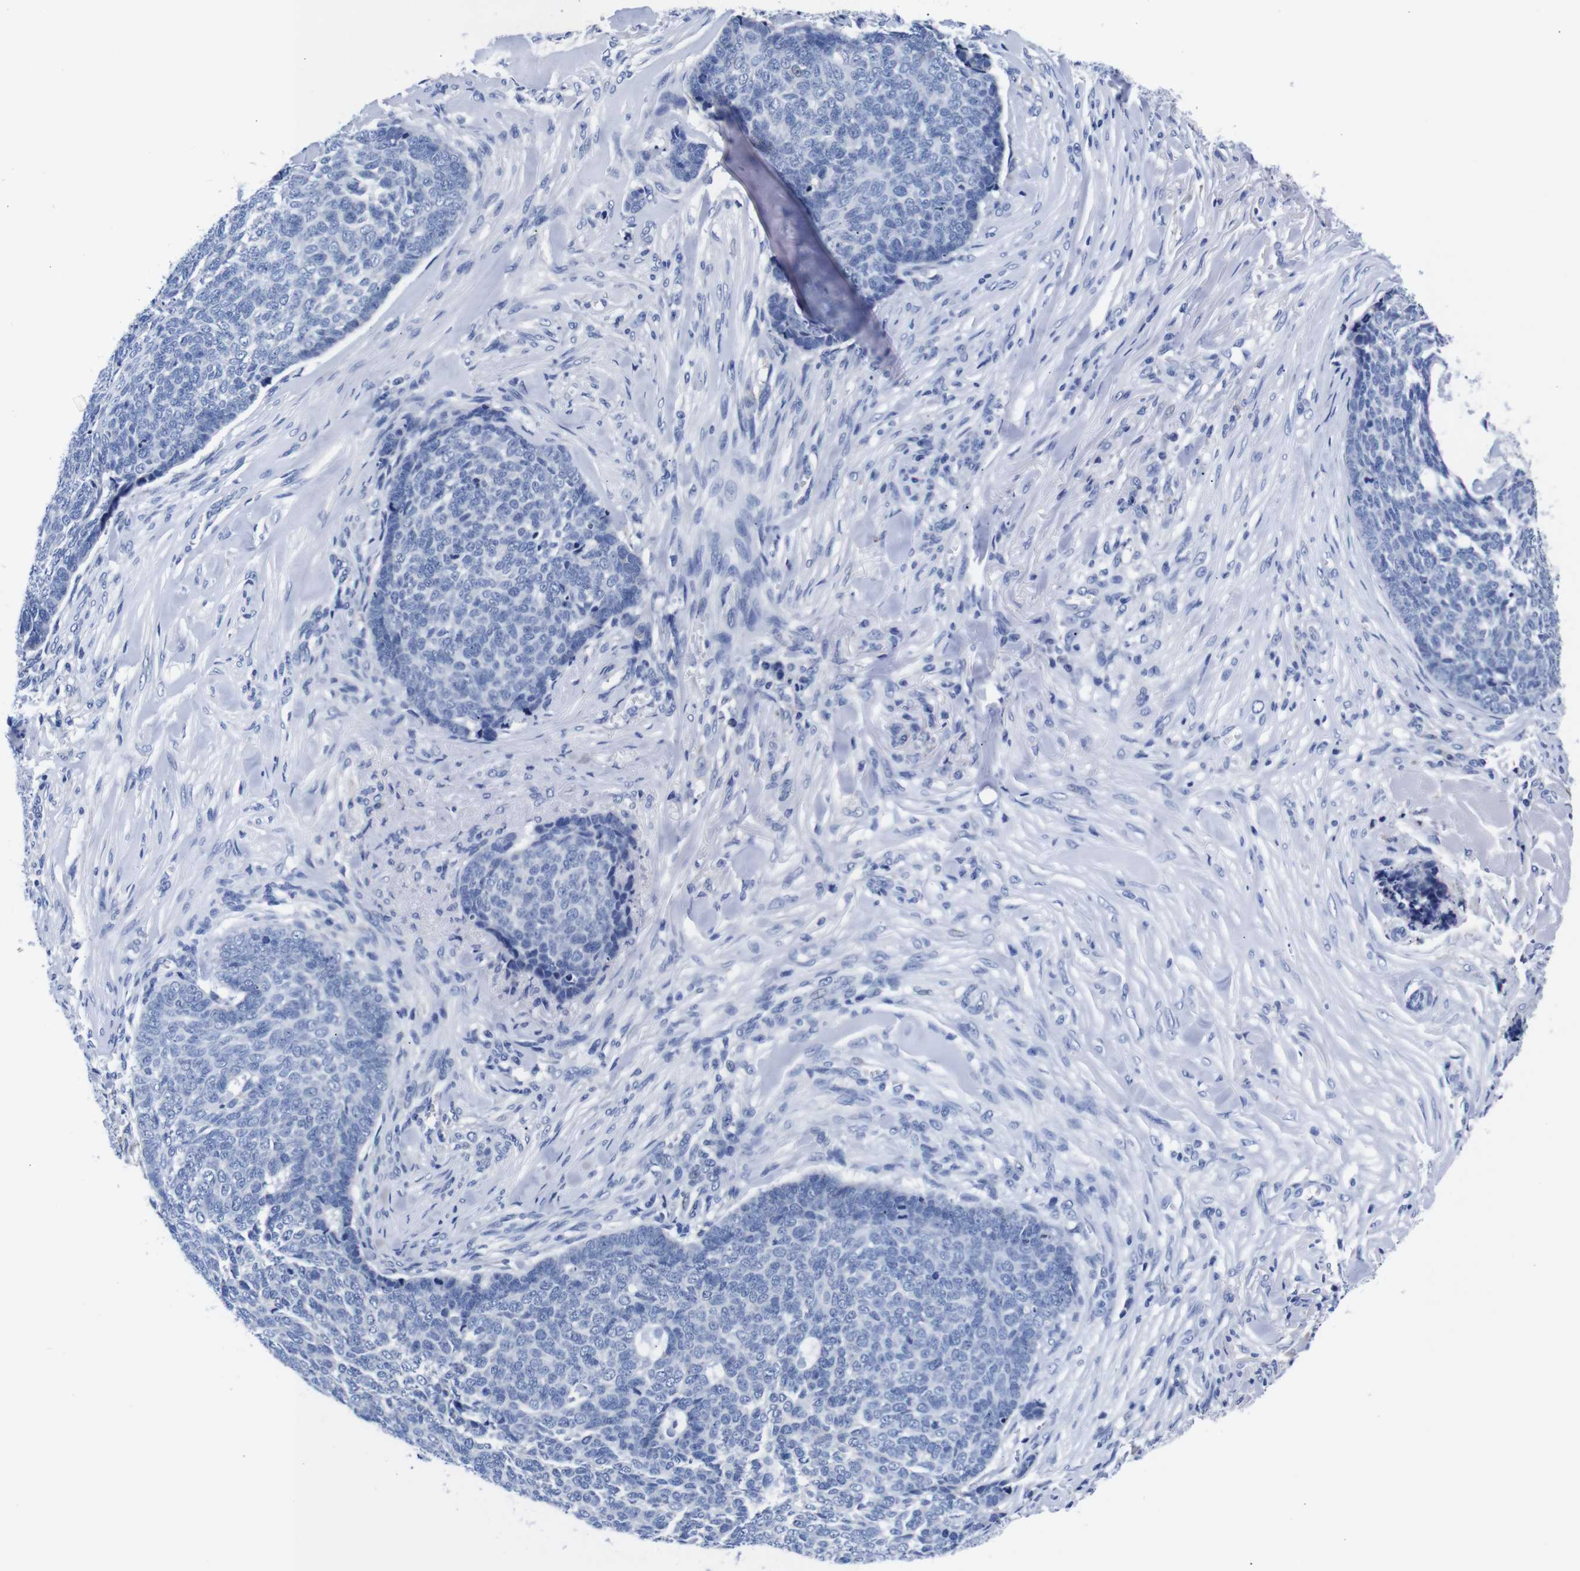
{"staining": {"intensity": "negative", "quantity": "none", "location": "none"}, "tissue": "skin cancer", "cell_type": "Tumor cells", "image_type": "cancer", "snomed": [{"axis": "morphology", "description": "Basal cell carcinoma"}, {"axis": "topography", "description": "Skin"}], "caption": "Immunohistochemistry image of neoplastic tissue: skin basal cell carcinoma stained with DAB demonstrates no significant protein expression in tumor cells.", "gene": "CLEC4G", "patient": {"sex": "male", "age": 84}}